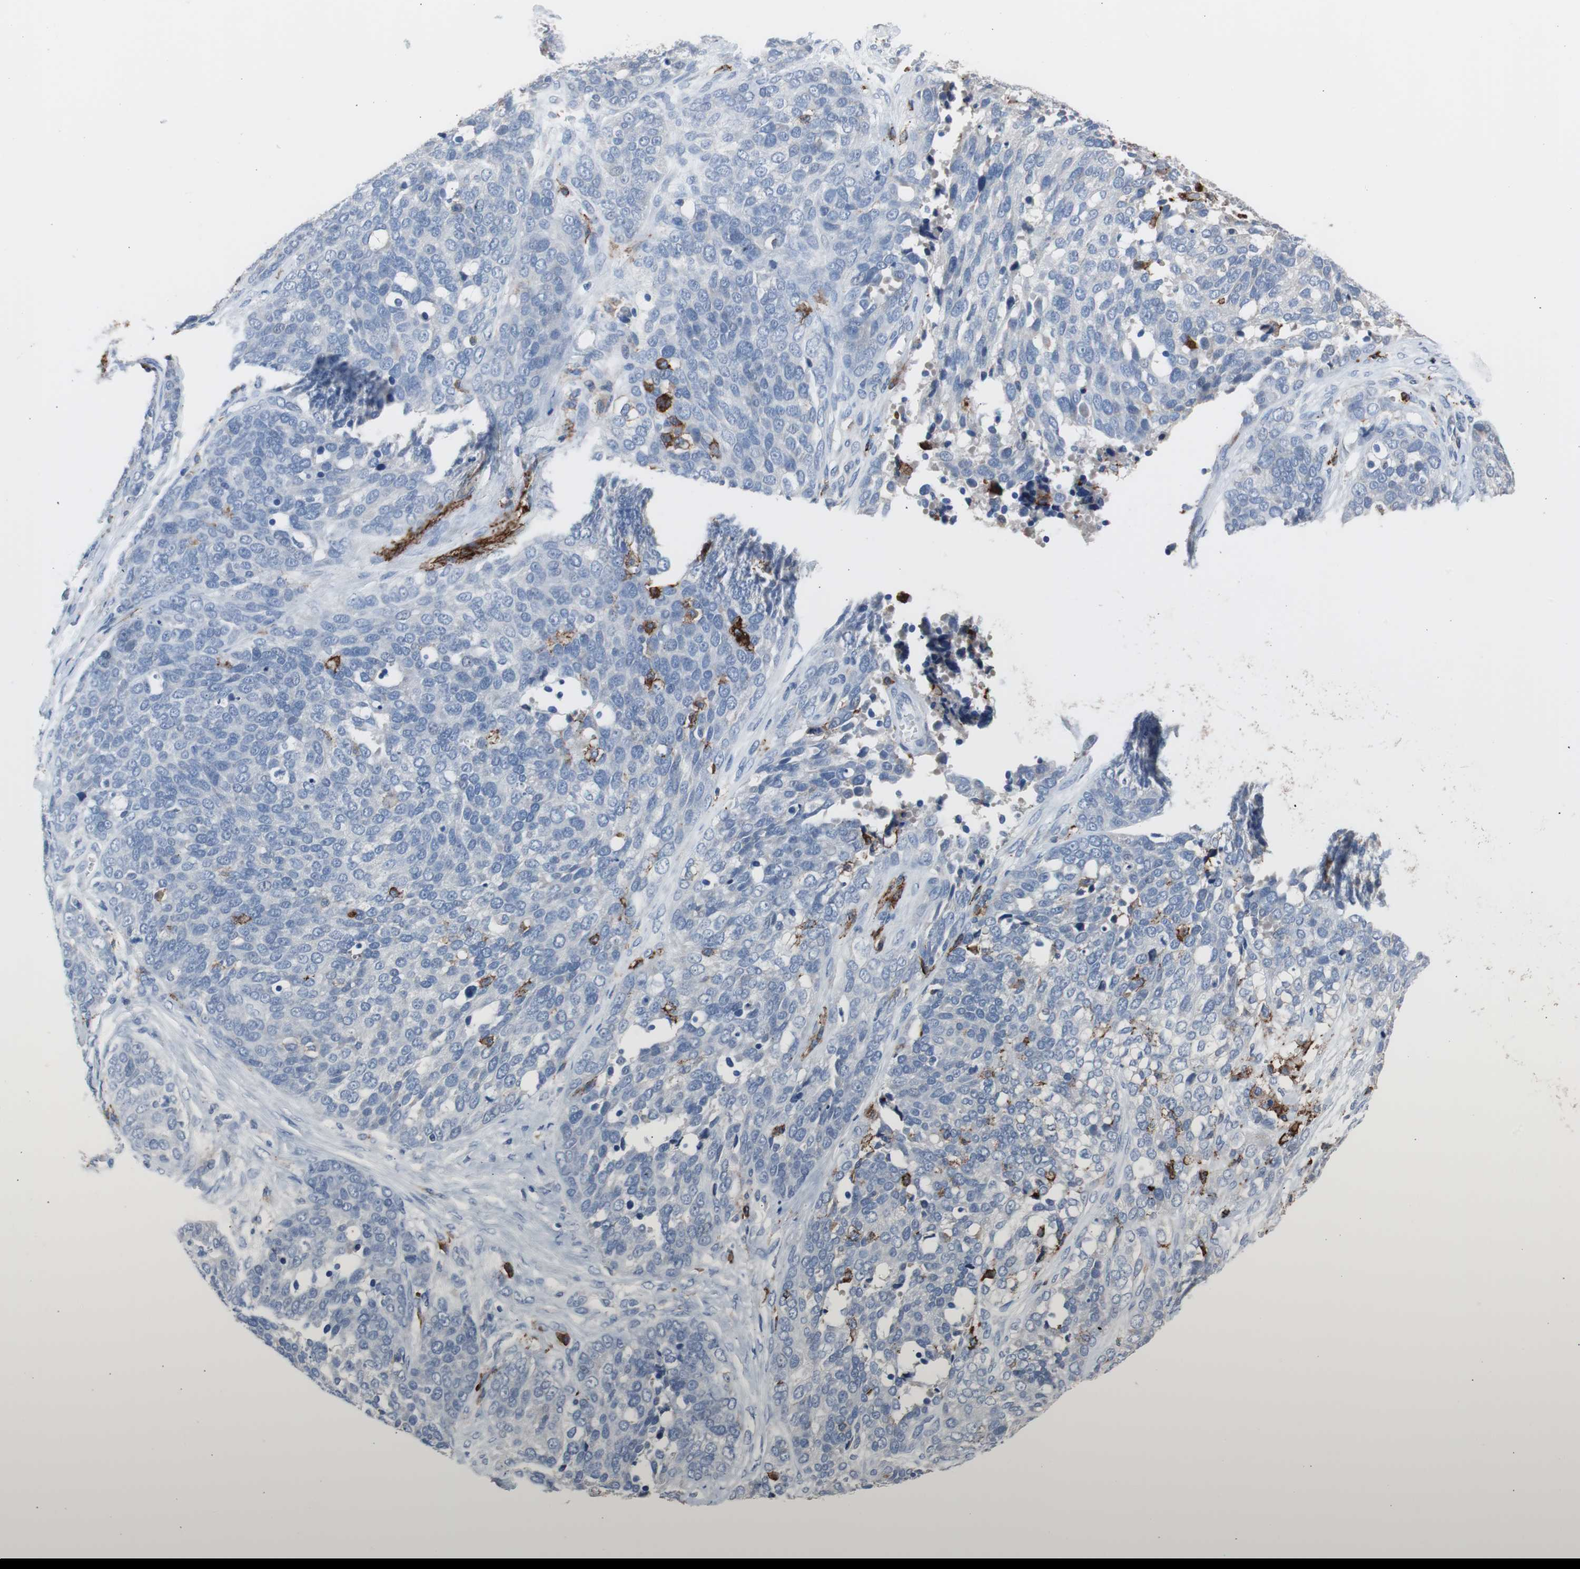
{"staining": {"intensity": "negative", "quantity": "none", "location": "none"}, "tissue": "ovarian cancer", "cell_type": "Tumor cells", "image_type": "cancer", "snomed": [{"axis": "morphology", "description": "Cystadenocarcinoma, serous, NOS"}, {"axis": "topography", "description": "Ovary"}], "caption": "IHC image of ovarian cancer (serous cystadenocarcinoma) stained for a protein (brown), which displays no expression in tumor cells.", "gene": "FCGR2B", "patient": {"sex": "female", "age": 44}}